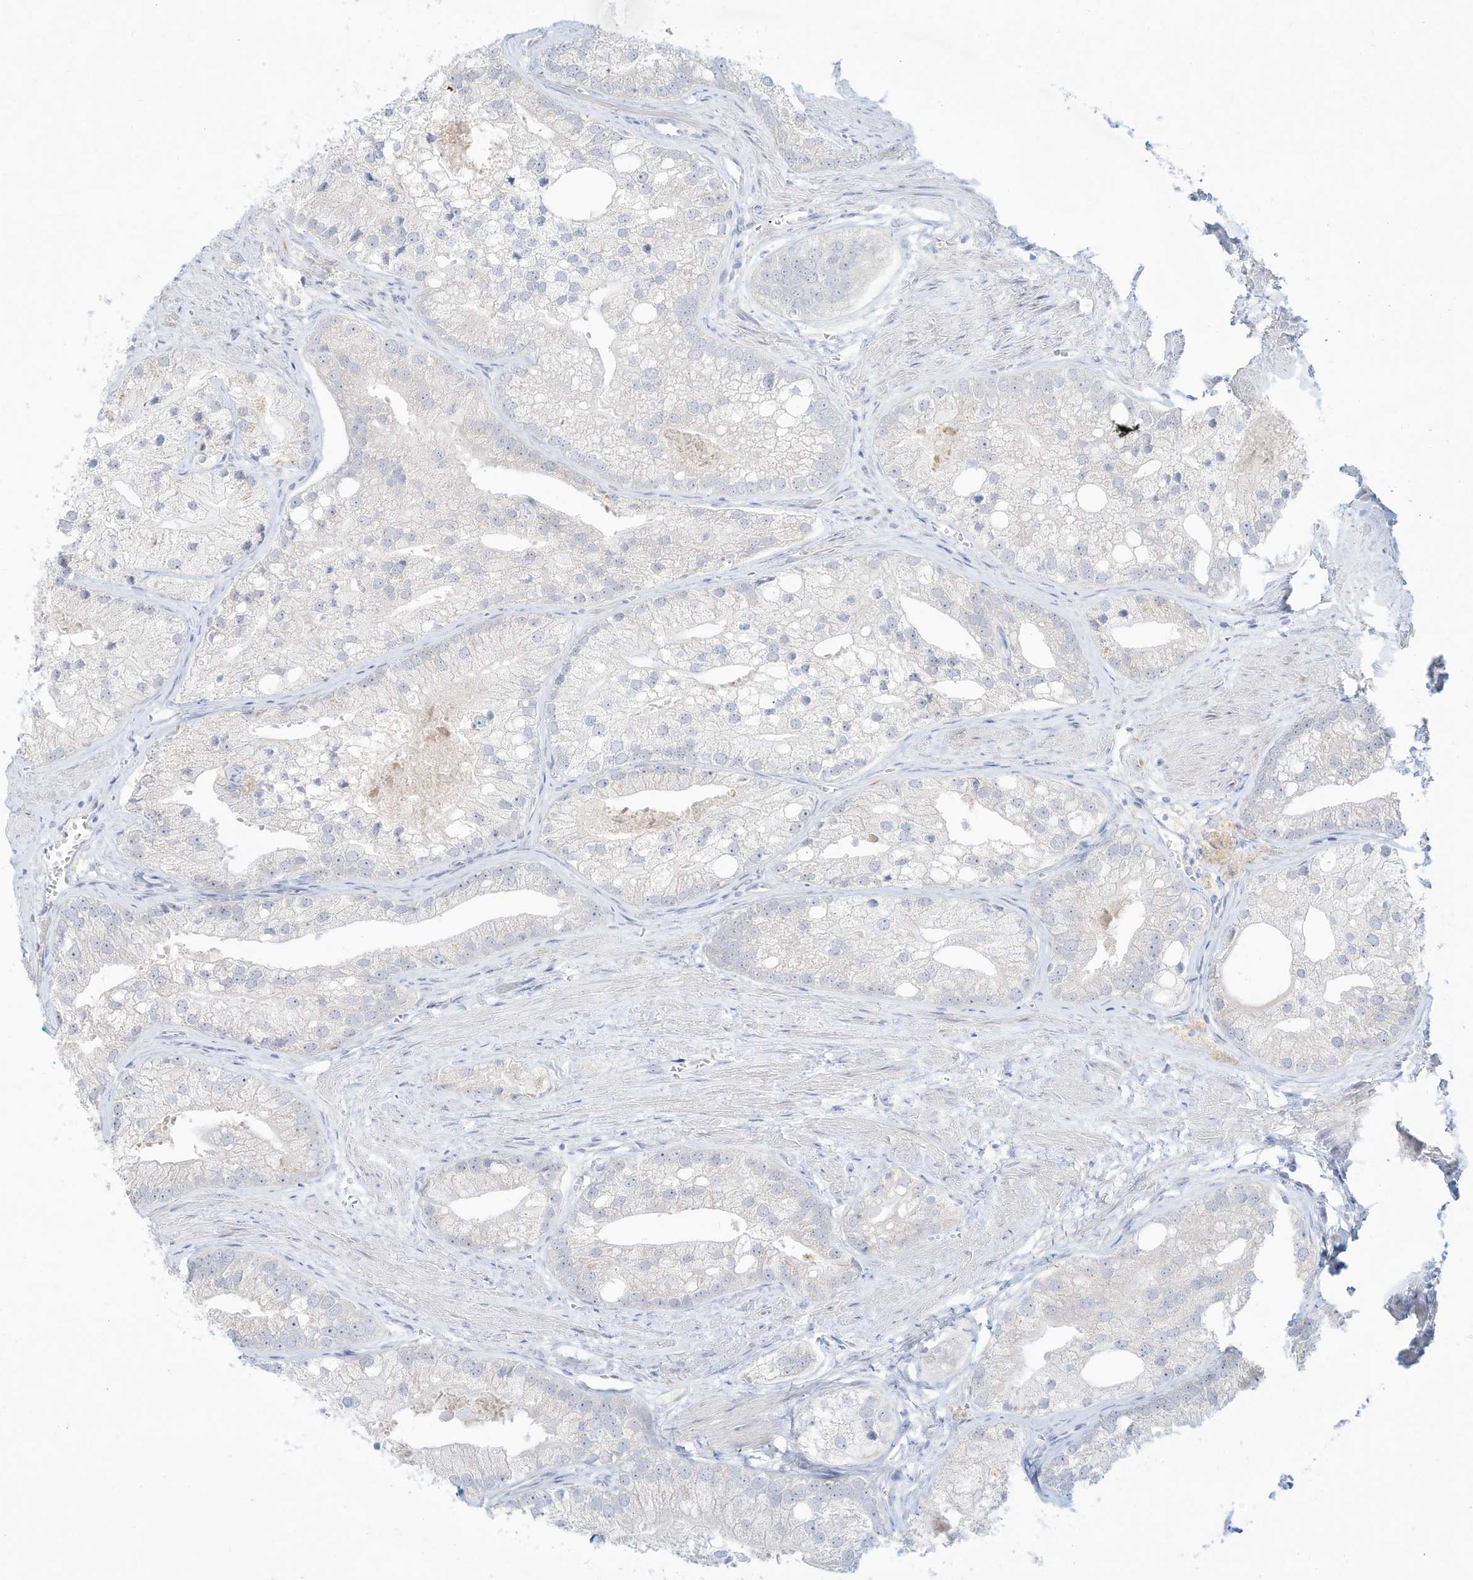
{"staining": {"intensity": "negative", "quantity": "none", "location": "none"}, "tissue": "prostate cancer", "cell_type": "Tumor cells", "image_type": "cancer", "snomed": [{"axis": "morphology", "description": "Adenocarcinoma, Low grade"}, {"axis": "topography", "description": "Prostate"}], "caption": "High power microscopy image of an IHC histopathology image of prostate cancer, revealing no significant staining in tumor cells.", "gene": "PAK6", "patient": {"sex": "male", "age": 69}}